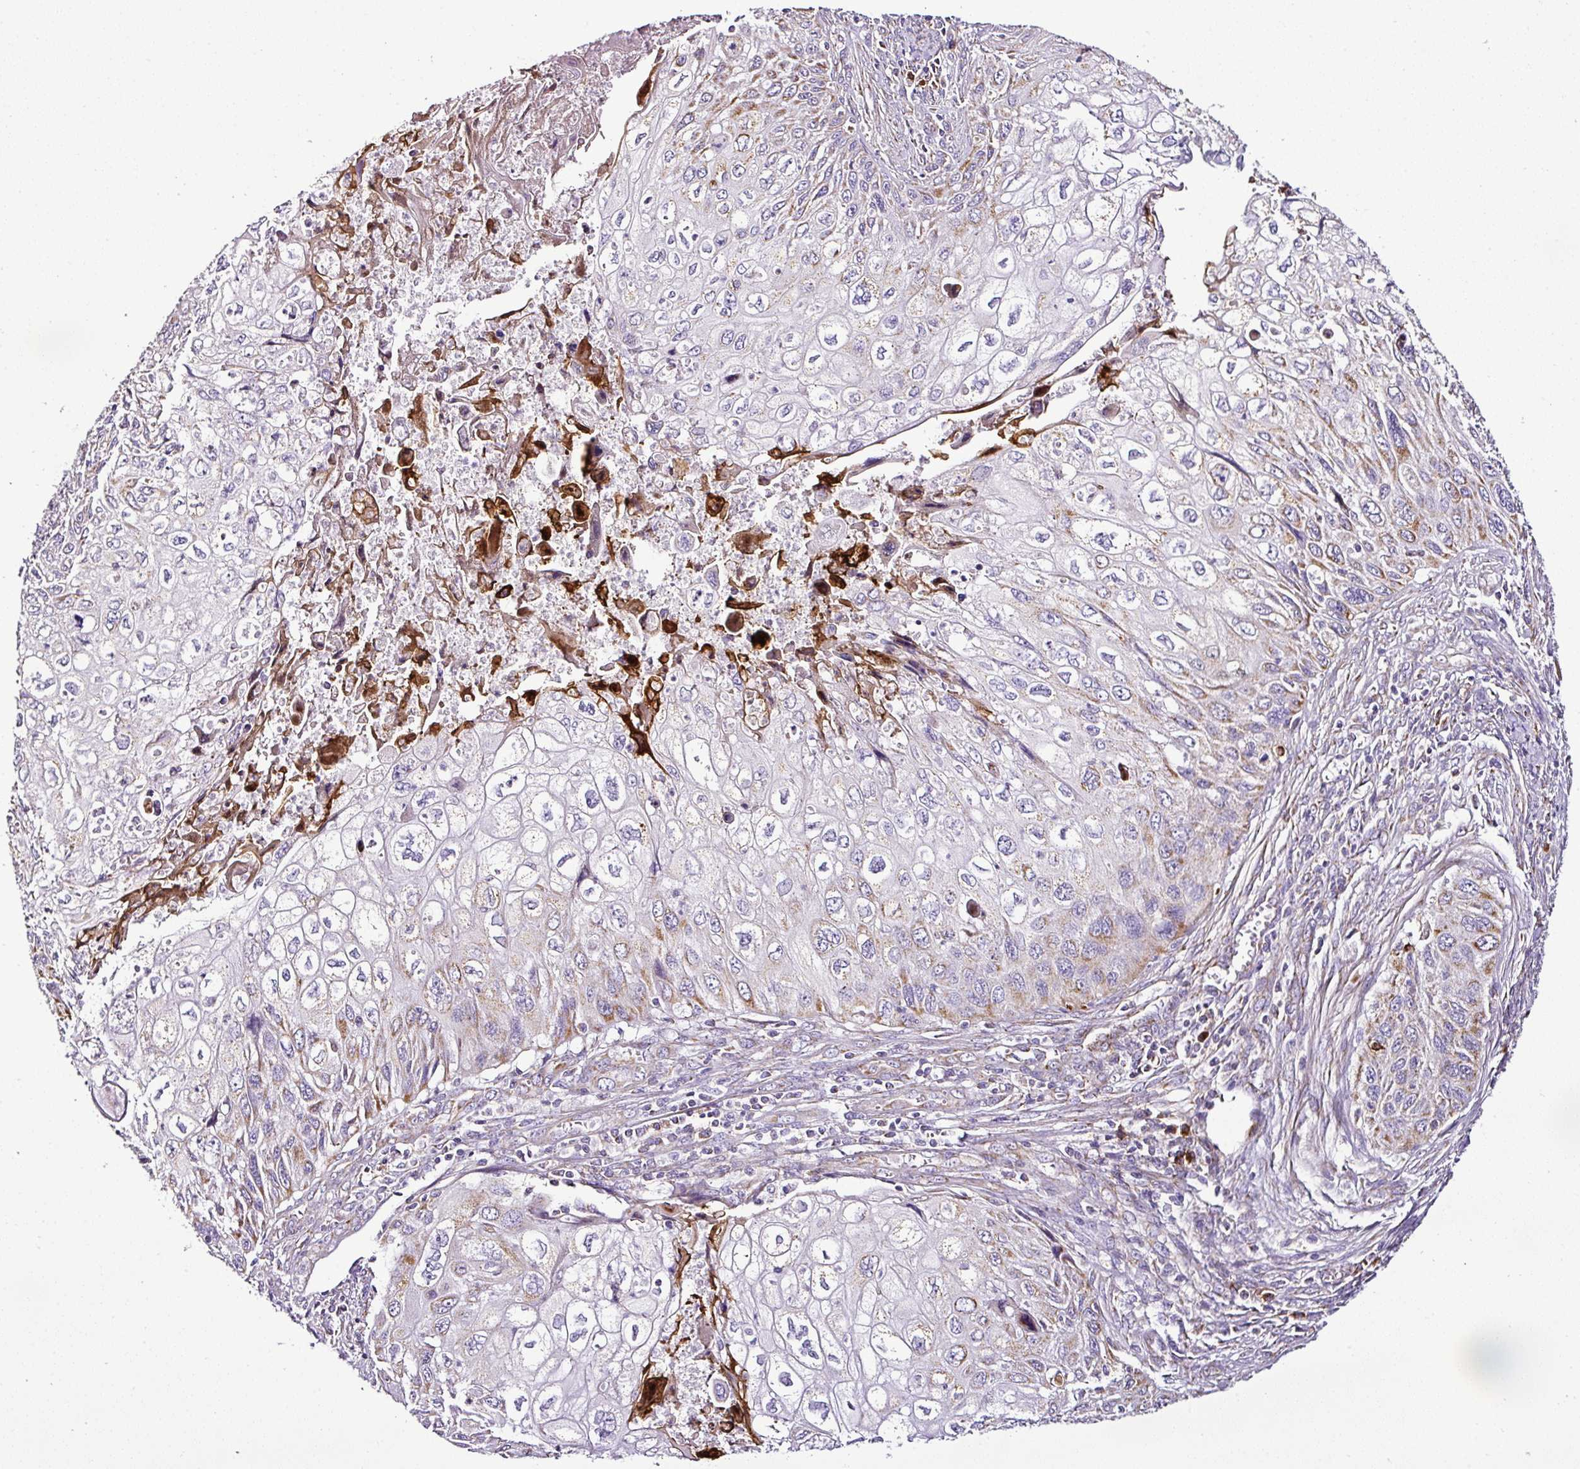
{"staining": {"intensity": "weak", "quantity": "25%-75%", "location": "cytoplasmic/membranous"}, "tissue": "cervical cancer", "cell_type": "Tumor cells", "image_type": "cancer", "snomed": [{"axis": "morphology", "description": "Squamous cell carcinoma, NOS"}, {"axis": "topography", "description": "Cervix"}], "caption": "A brown stain shows weak cytoplasmic/membranous positivity of a protein in cervical cancer (squamous cell carcinoma) tumor cells.", "gene": "DPAGT1", "patient": {"sex": "female", "age": 70}}